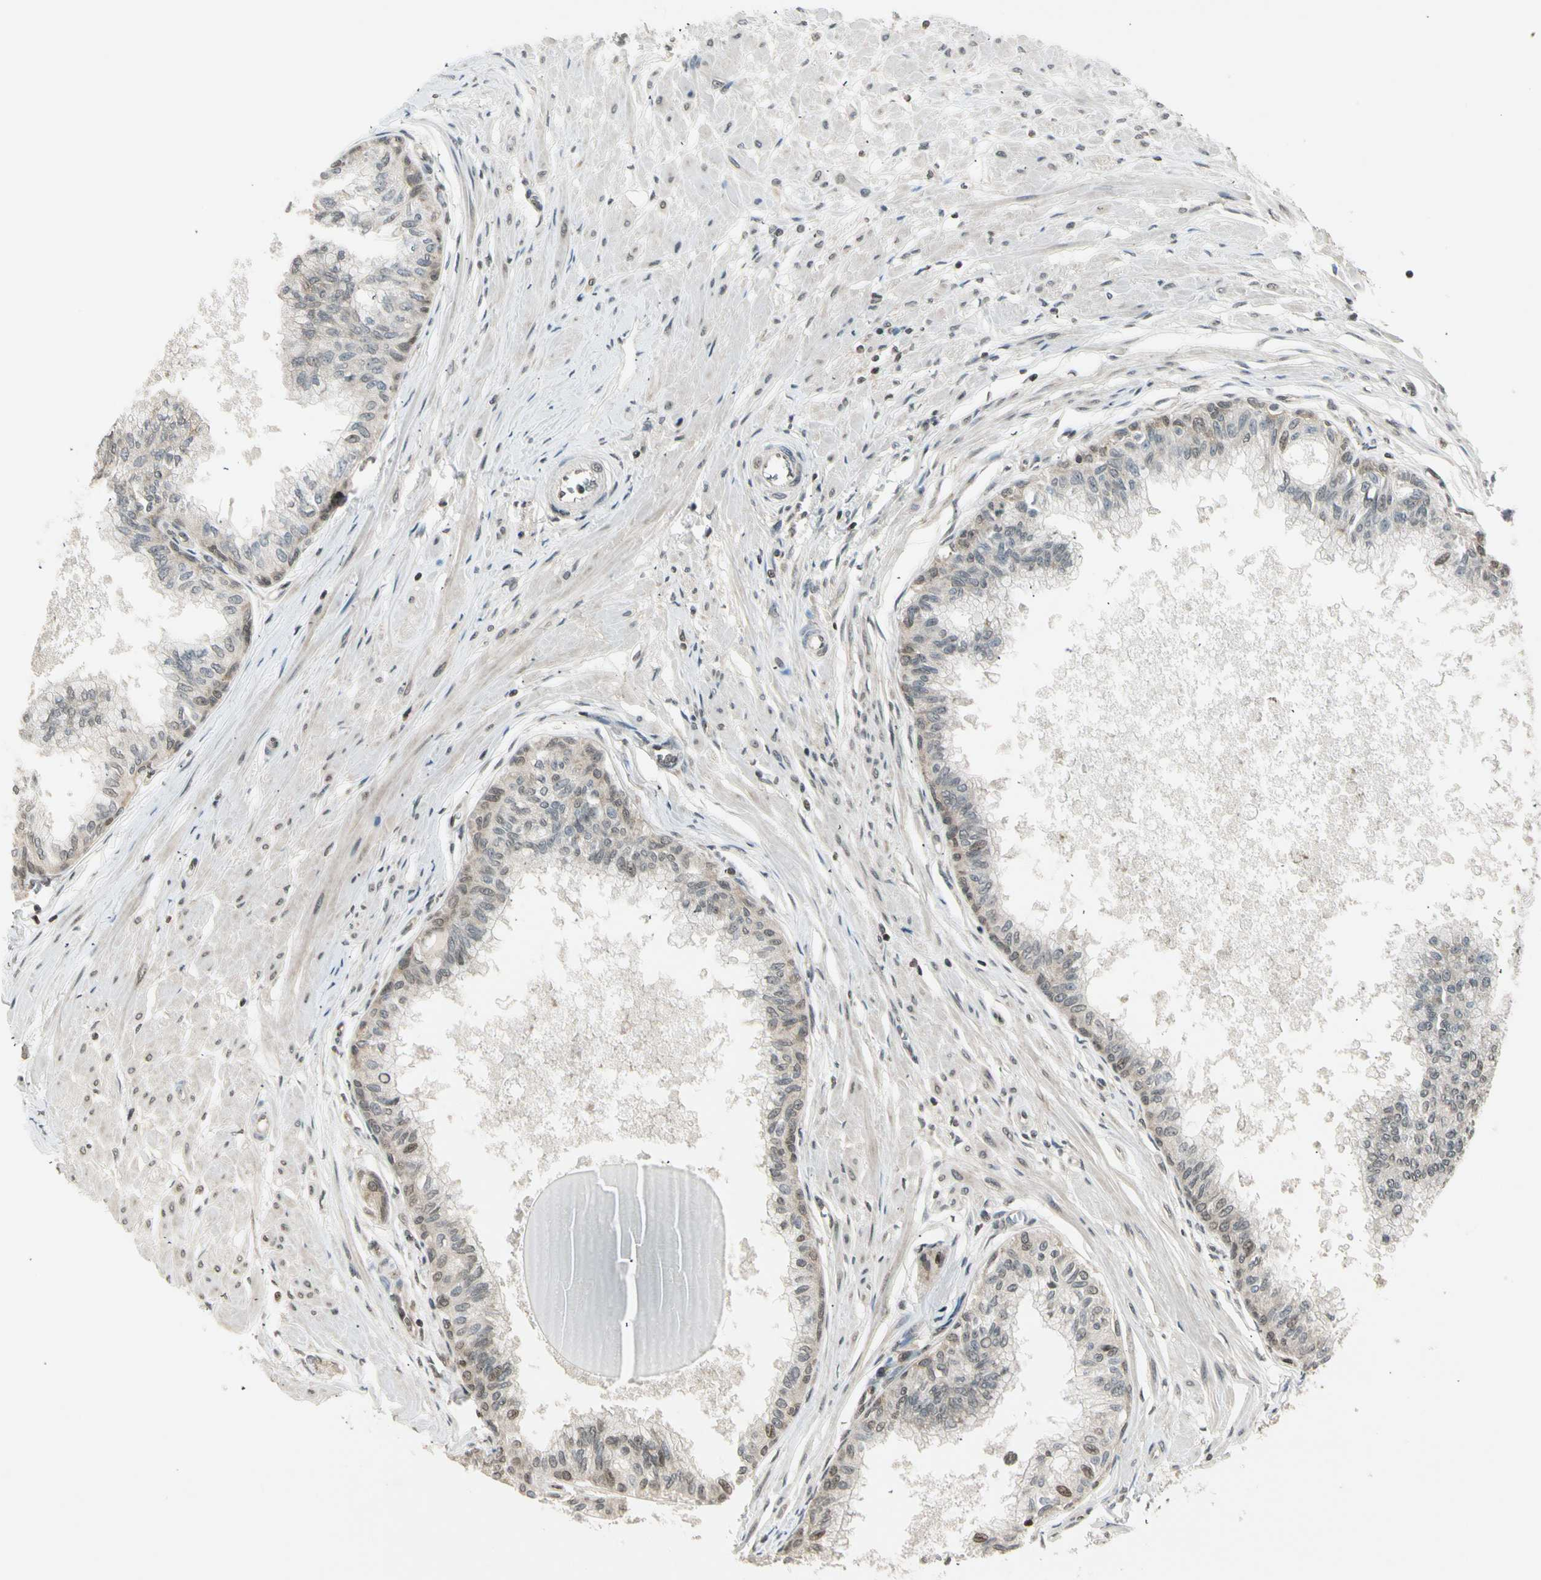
{"staining": {"intensity": "moderate", "quantity": "25%-75%", "location": "cytoplasmic/membranous"}, "tissue": "prostate", "cell_type": "Glandular cells", "image_type": "normal", "snomed": [{"axis": "morphology", "description": "Normal tissue, NOS"}, {"axis": "topography", "description": "Prostate"}, {"axis": "topography", "description": "Seminal veicle"}], "caption": "A micrograph showing moderate cytoplasmic/membranous expression in about 25%-75% of glandular cells in benign prostate, as visualized by brown immunohistochemical staining.", "gene": "SMN2", "patient": {"sex": "male", "age": 60}}